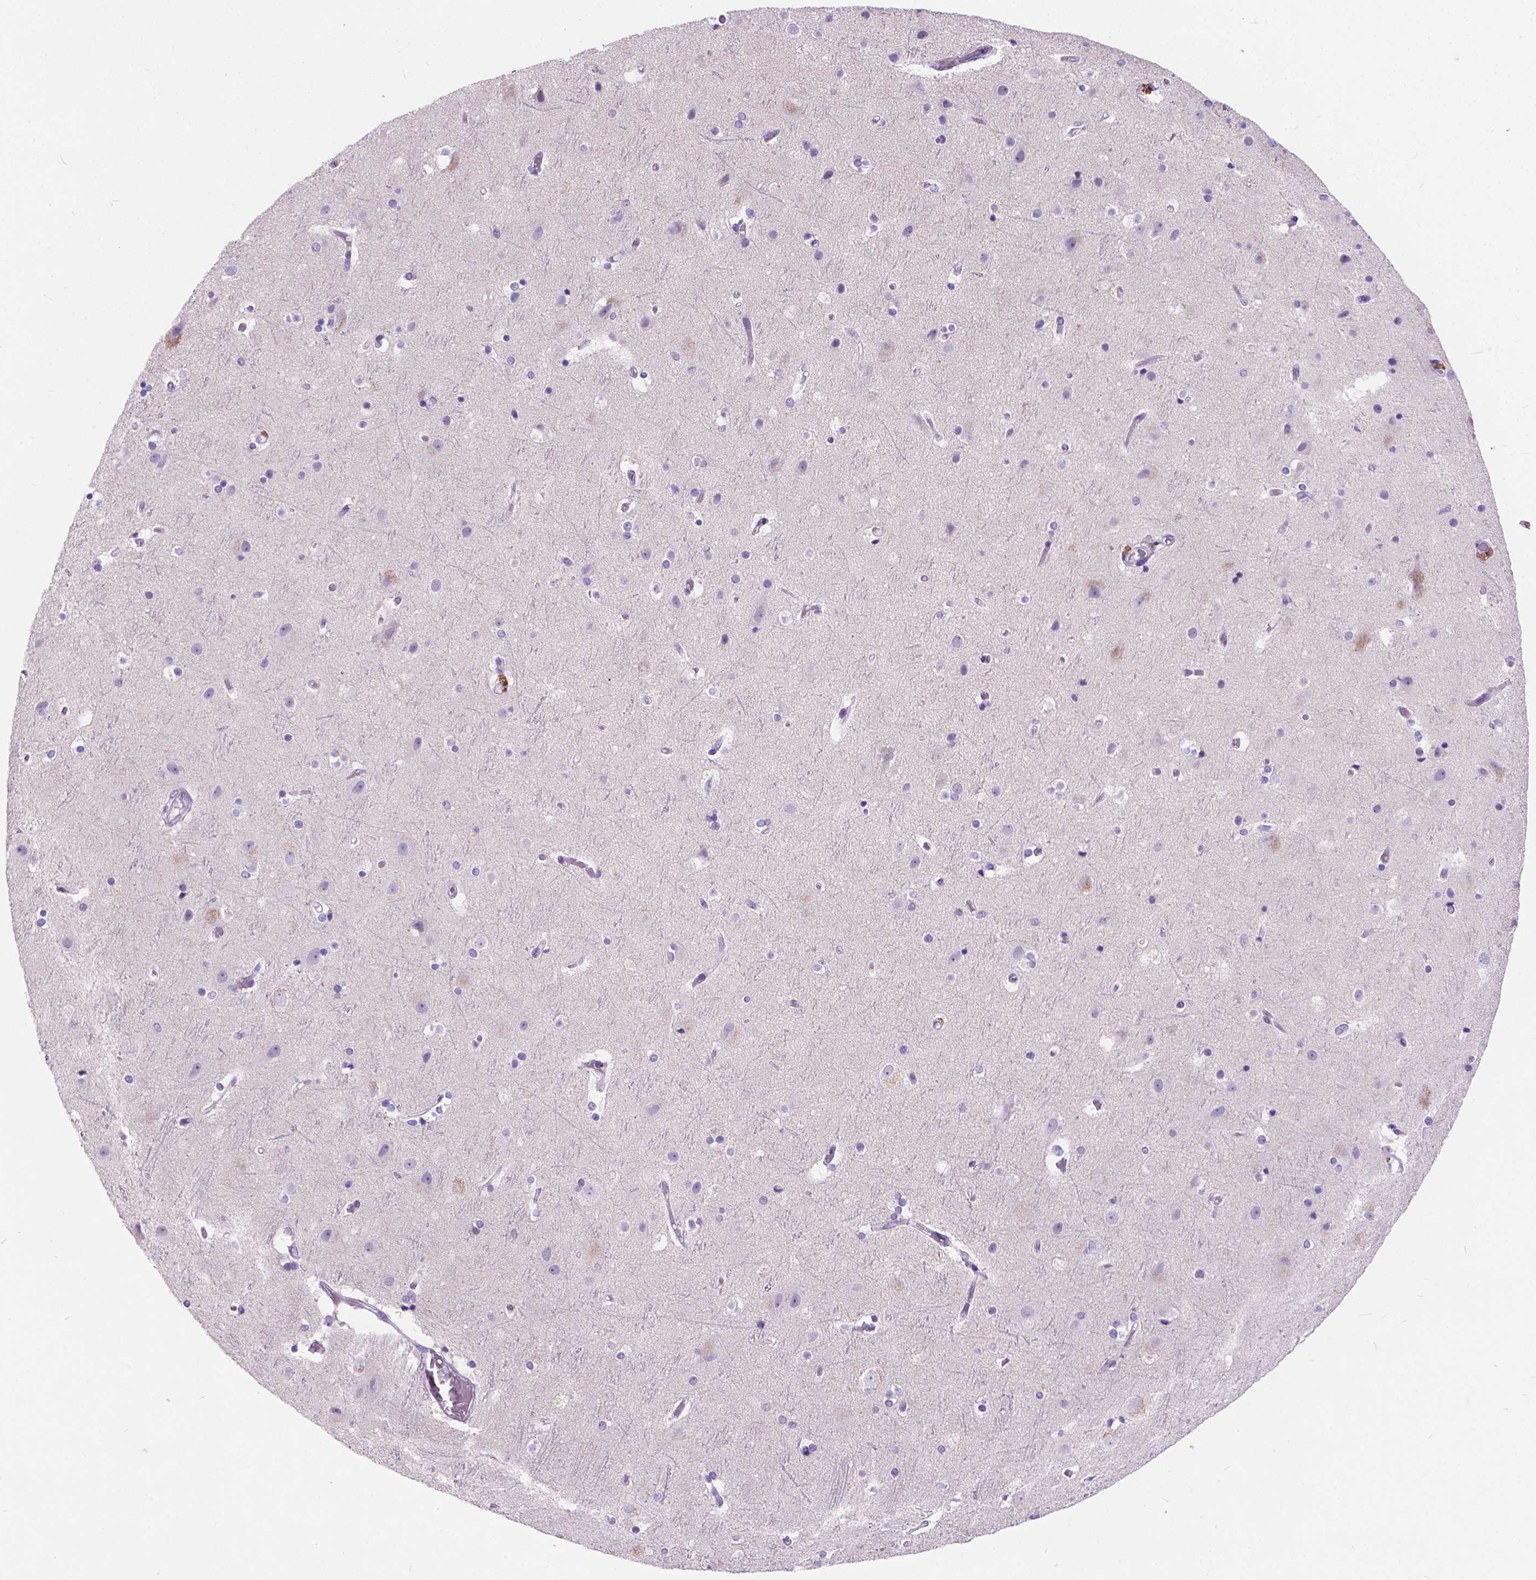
{"staining": {"intensity": "negative", "quantity": "none", "location": "none"}, "tissue": "cerebral cortex", "cell_type": "Endothelial cells", "image_type": "normal", "snomed": [{"axis": "morphology", "description": "Normal tissue, NOS"}, {"axis": "topography", "description": "Cerebral cortex"}], "caption": "This histopathology image is of benign cerebral cortex stained with IHC to label a protein in brown with the nuclei are counter-stained blue. There is no staining in endothelial cells. The staining was performed using DAB to visualize the protein expression in brown, while the nuclei were stained in blue with hematoxylin (Magnification: 20x).", "gene": "ARMS2", "patient": {"sex": "female", "age": 52}}